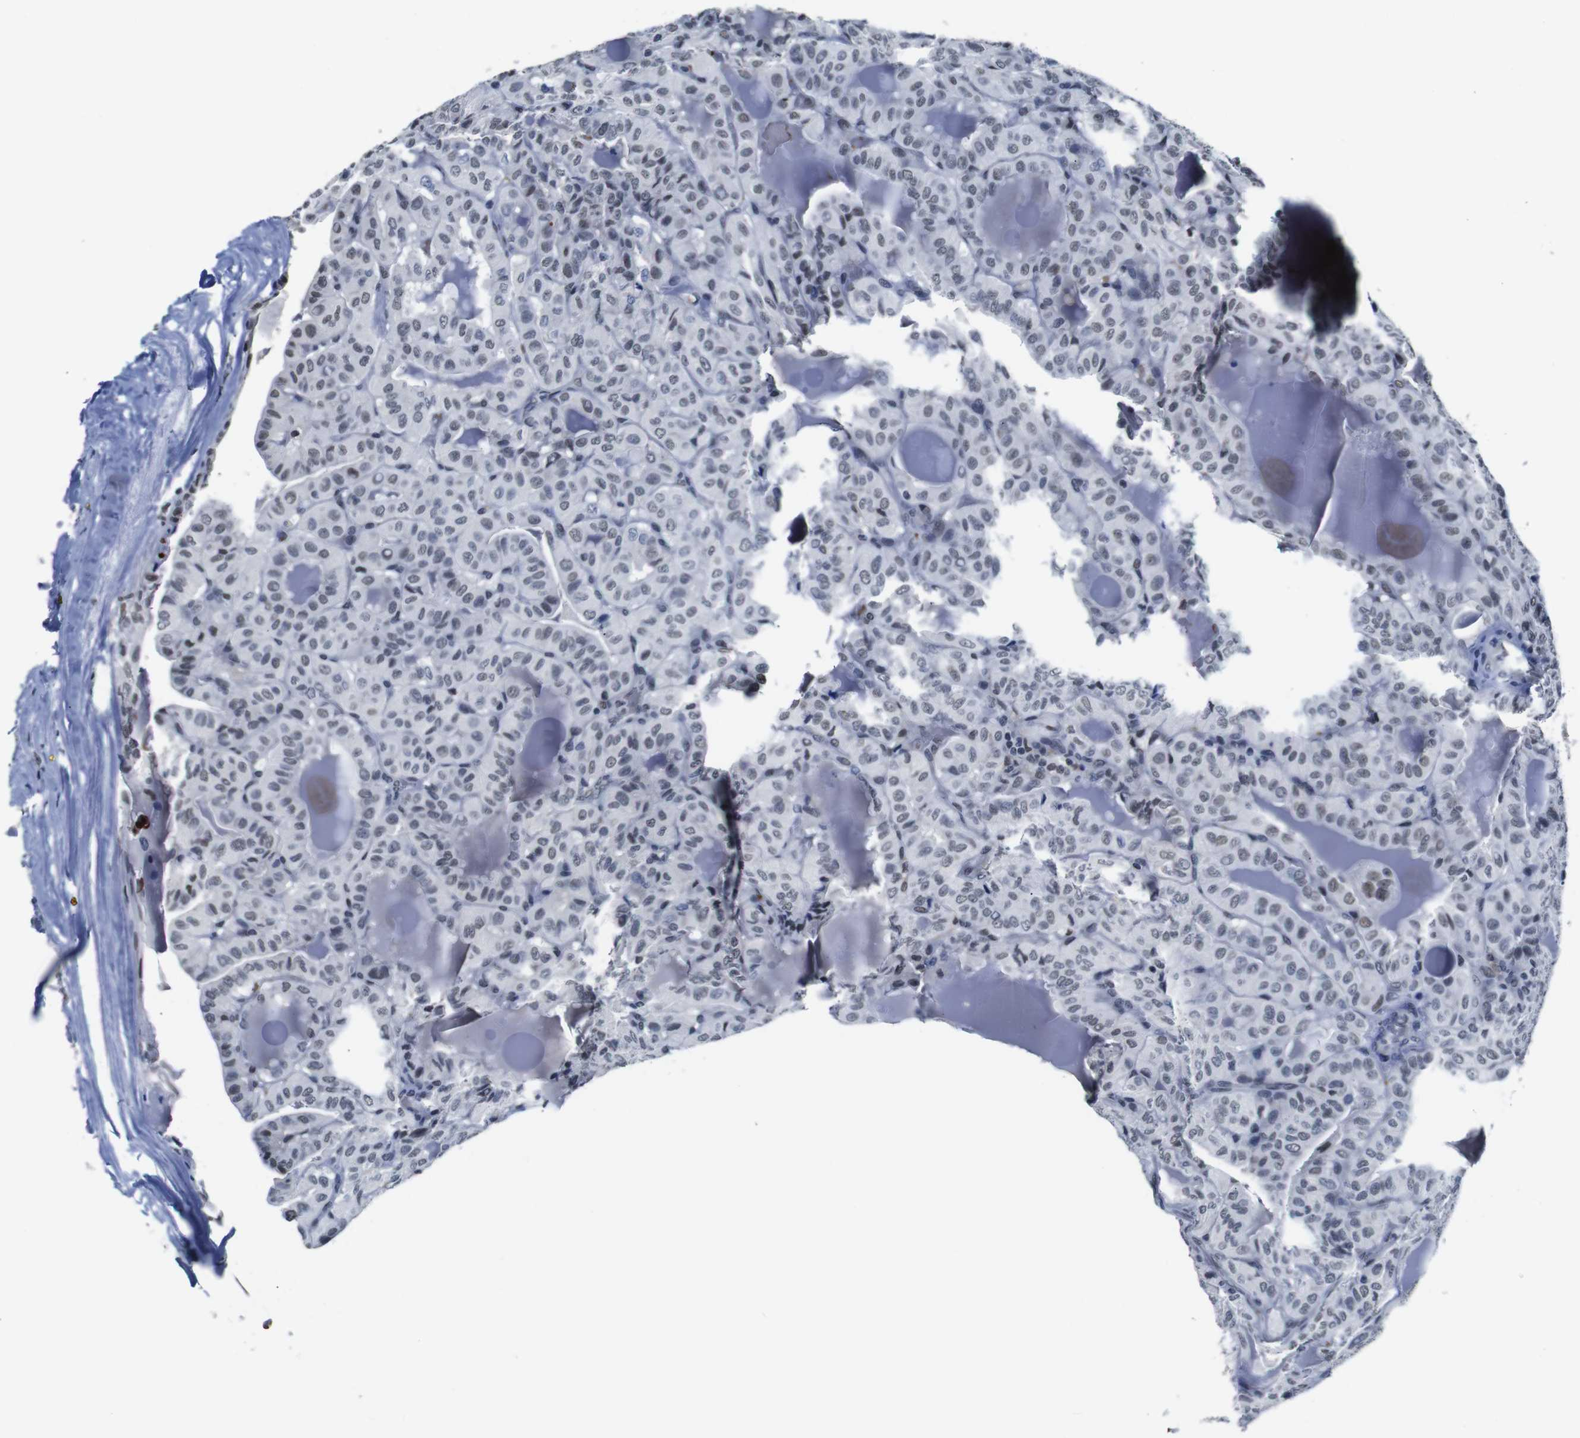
{"staining": {"intensity": "weak", "quantity": "<25%", "location": "nuclear"}, "tissue": "thyroid cancer", "cell_type": "Tumor cells", "image_type": "cancer", "snomed": [{"axis": "morphology", "description": "Papillary adenocarcinoma, NOS"}, {"axis": "topography", "description": "Thyroid gland"}], "caption": "Human thyroid cancer stained for a protein using immunohistochemistry (IHC) shows no expression in tumor cells.", "gene": "ILDR2", "patient": {"sex": "male", "age": 77}}